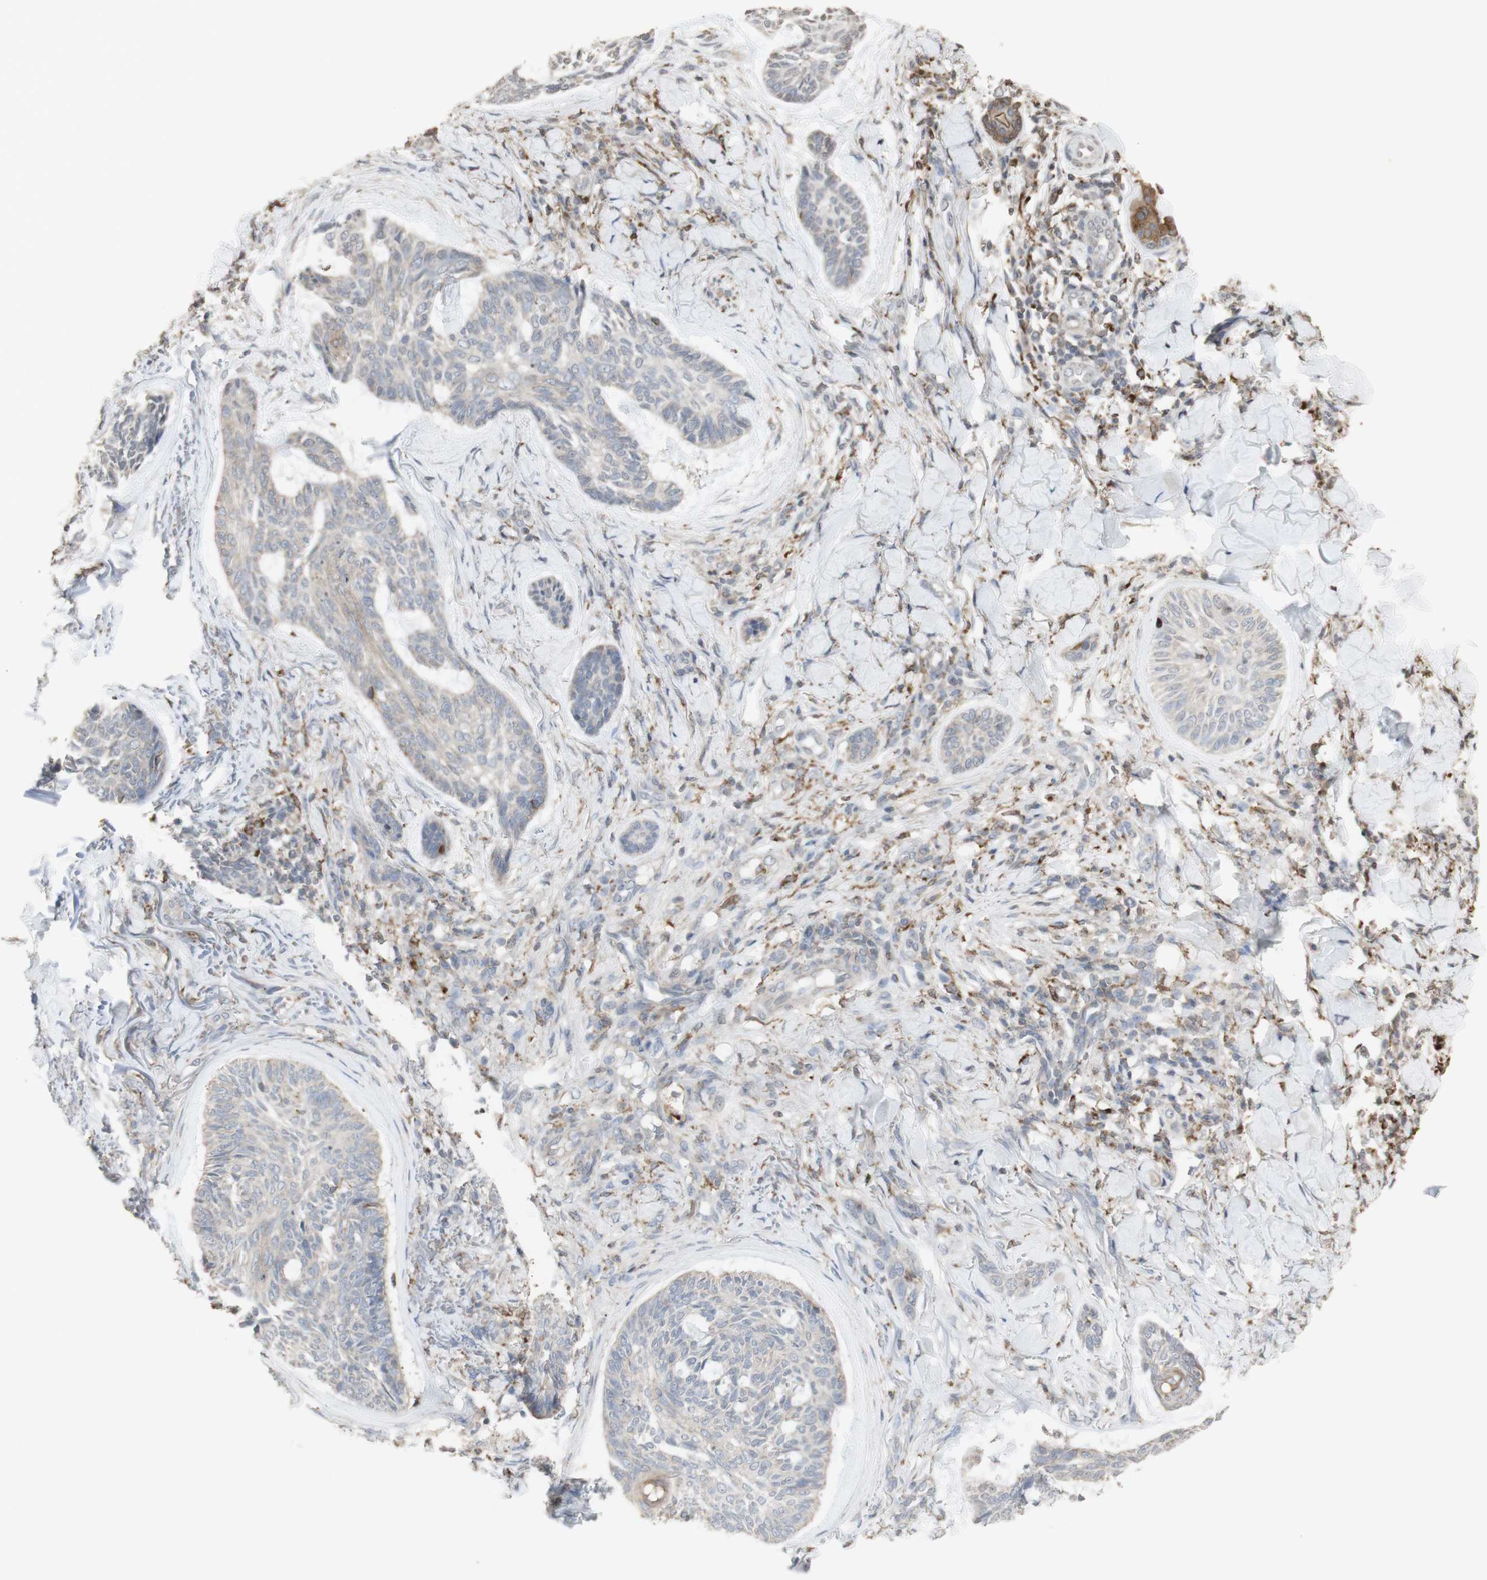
{"staining": {"intensity": "weak", "quantity": "<25%", "location": "cytoplasmic/membranous"}, "tissue": "skin cancer", "cell_type": "Tumor cells", "image_type": "cancer", "snomed": [{"axis": "morphology", "description": "Basal cell carcinoma"}, {"axis": "topography", "description": "Skin"}], "caption": "Protein analysis of skin basal cell carcinoma shows no significant staining in tumor cells.", "gene": "ATP6V1E1", "patient": {"sex": "male", "age": 43}}